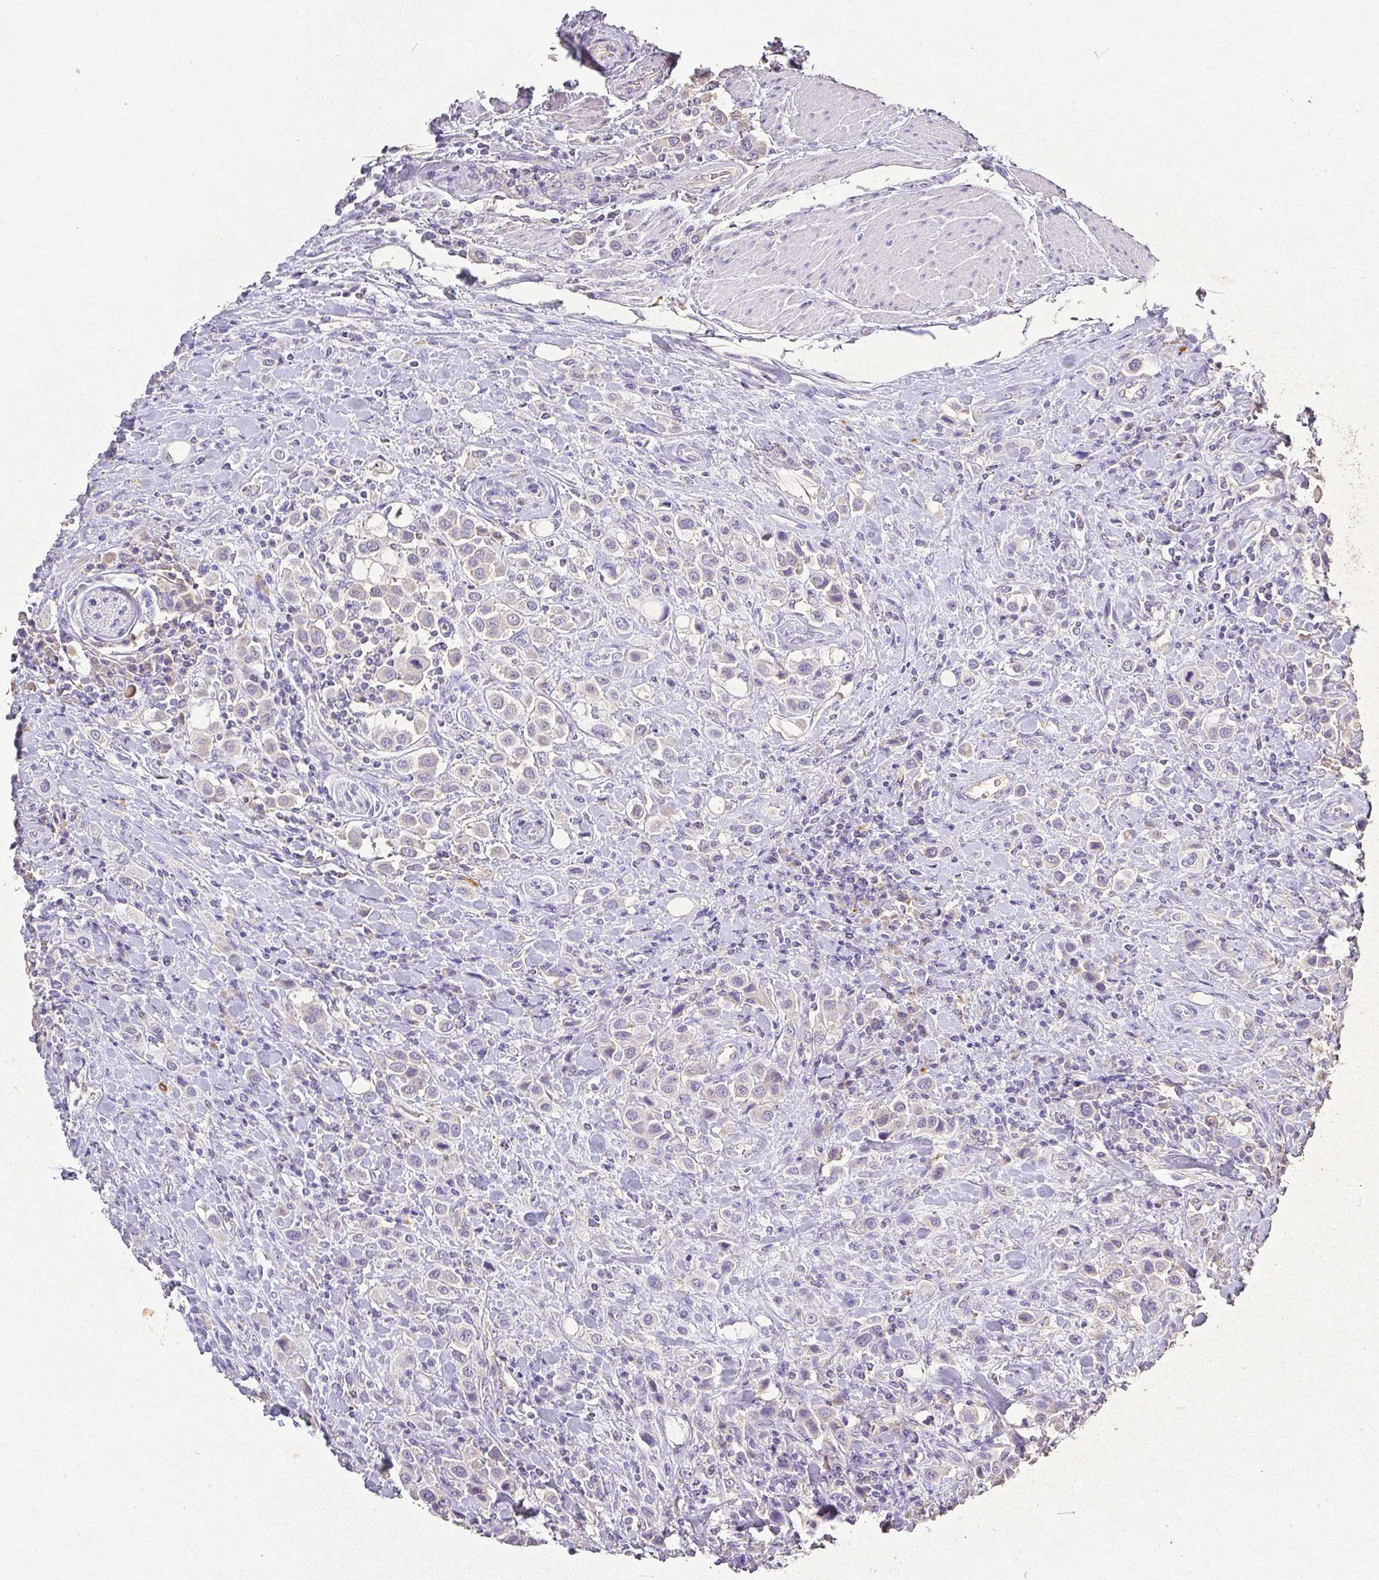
{"staining": {"intensity": "negative", "quantity": "none", "location": "none"}, "tissue": "urothelial cancer", "cell_type": "Tumor cells", "image_type": "cancer", "snomed": [{"axis": "morphology", "description": "Urothelial carcinoma, High grade"}, {"axis": "topography", "description": "Urinary bladder"}], "caption": "Immunohistochemistry image of neoplastic tissue: human urothelial carcinoma (high-grade) stained with DAB shows no significant protein staining in tumor cells.", "gene": "RPS2", "patient": {"sex": "male", "age": 50}}